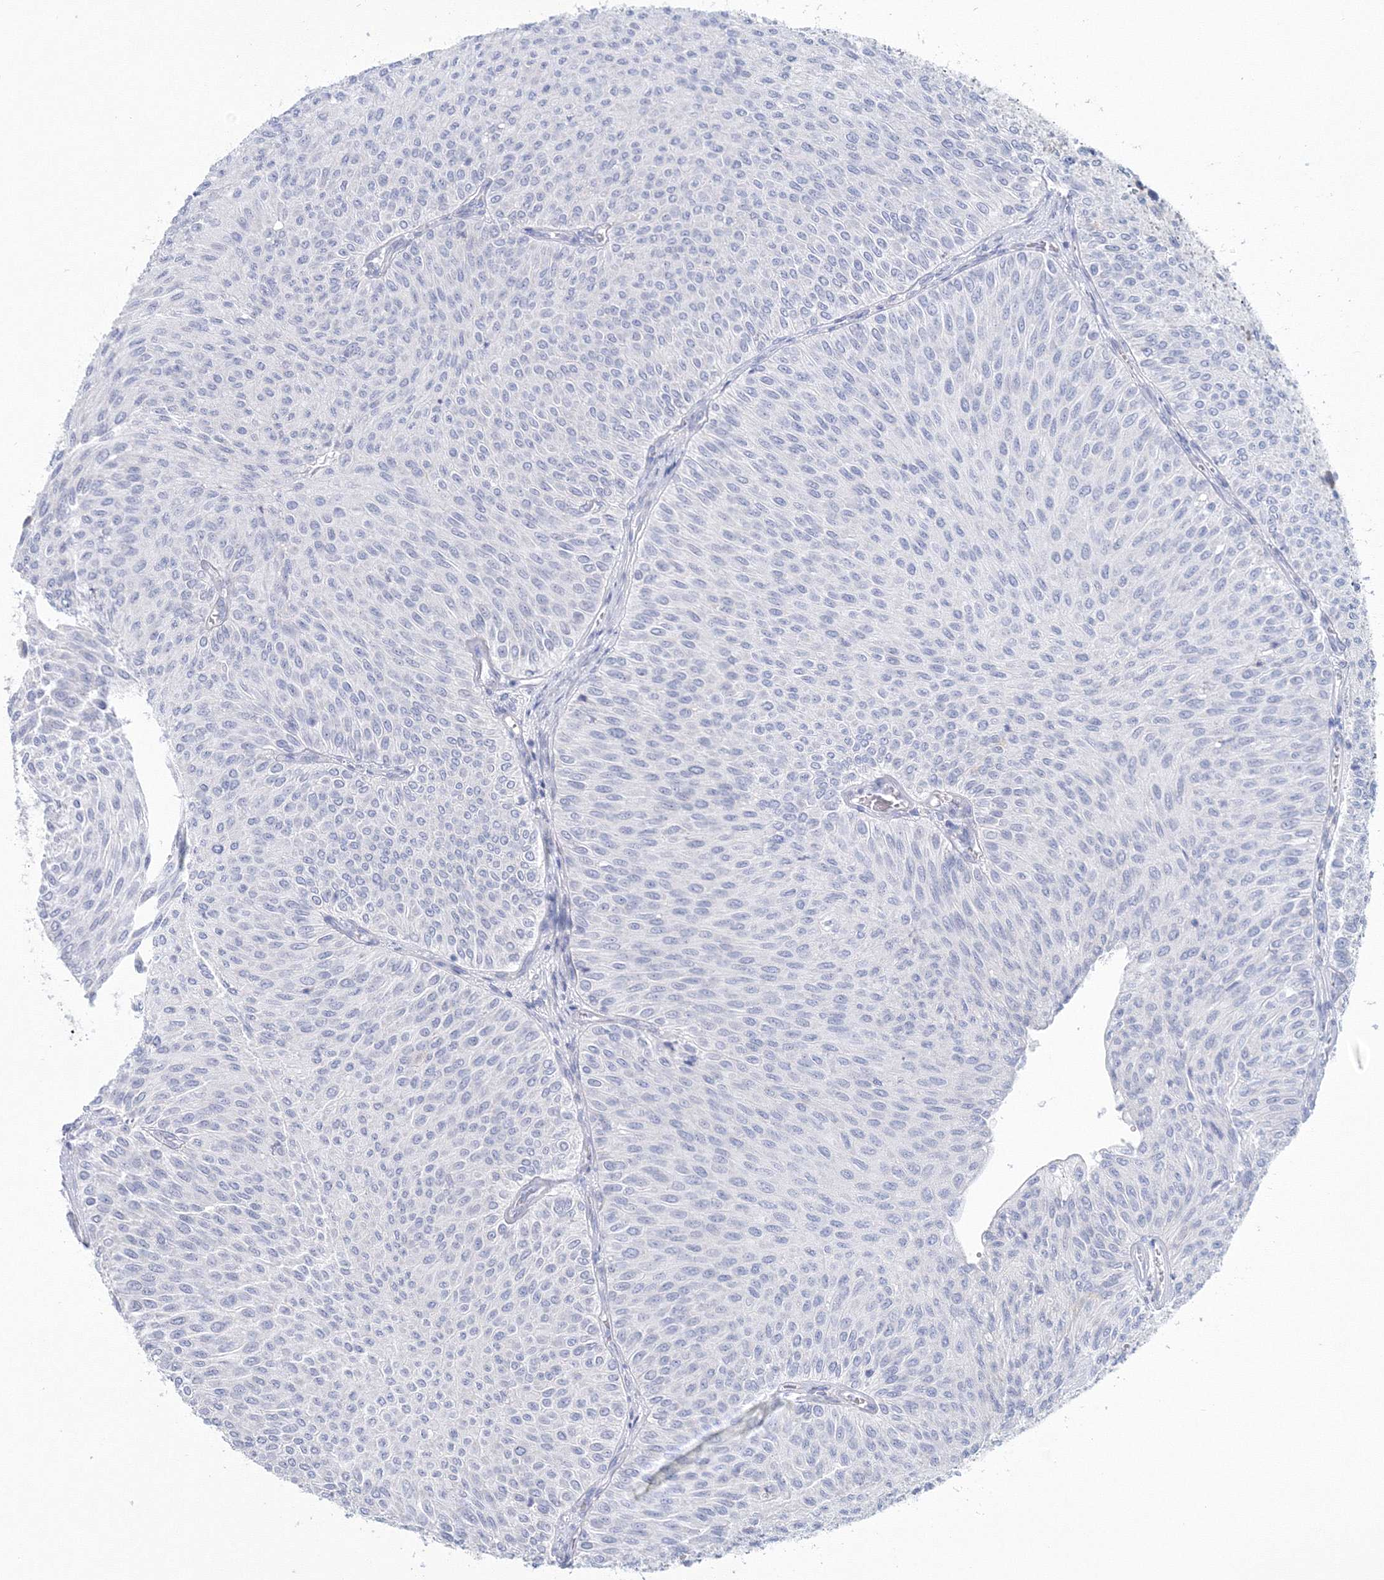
{"staining": {"intensity": "negative", "quantity": "none", "location": "none"}, "tissue": "urothelial cancer", "cell_type": "Tumor cells", "image_type": "cancer", "snomed": [{"axis": "morphology", "description": "Urothelial carcinoma, Low grade"}, {"axis": "topography", "description": "Urinary bladder"}], "caption": "High power microscopy histopathology image of an IHC image of urothelial cancer, revealing no significant staining in tumor cells.", "gene": "VSIG1", "patient": {"sex": "male", "age": 78}}